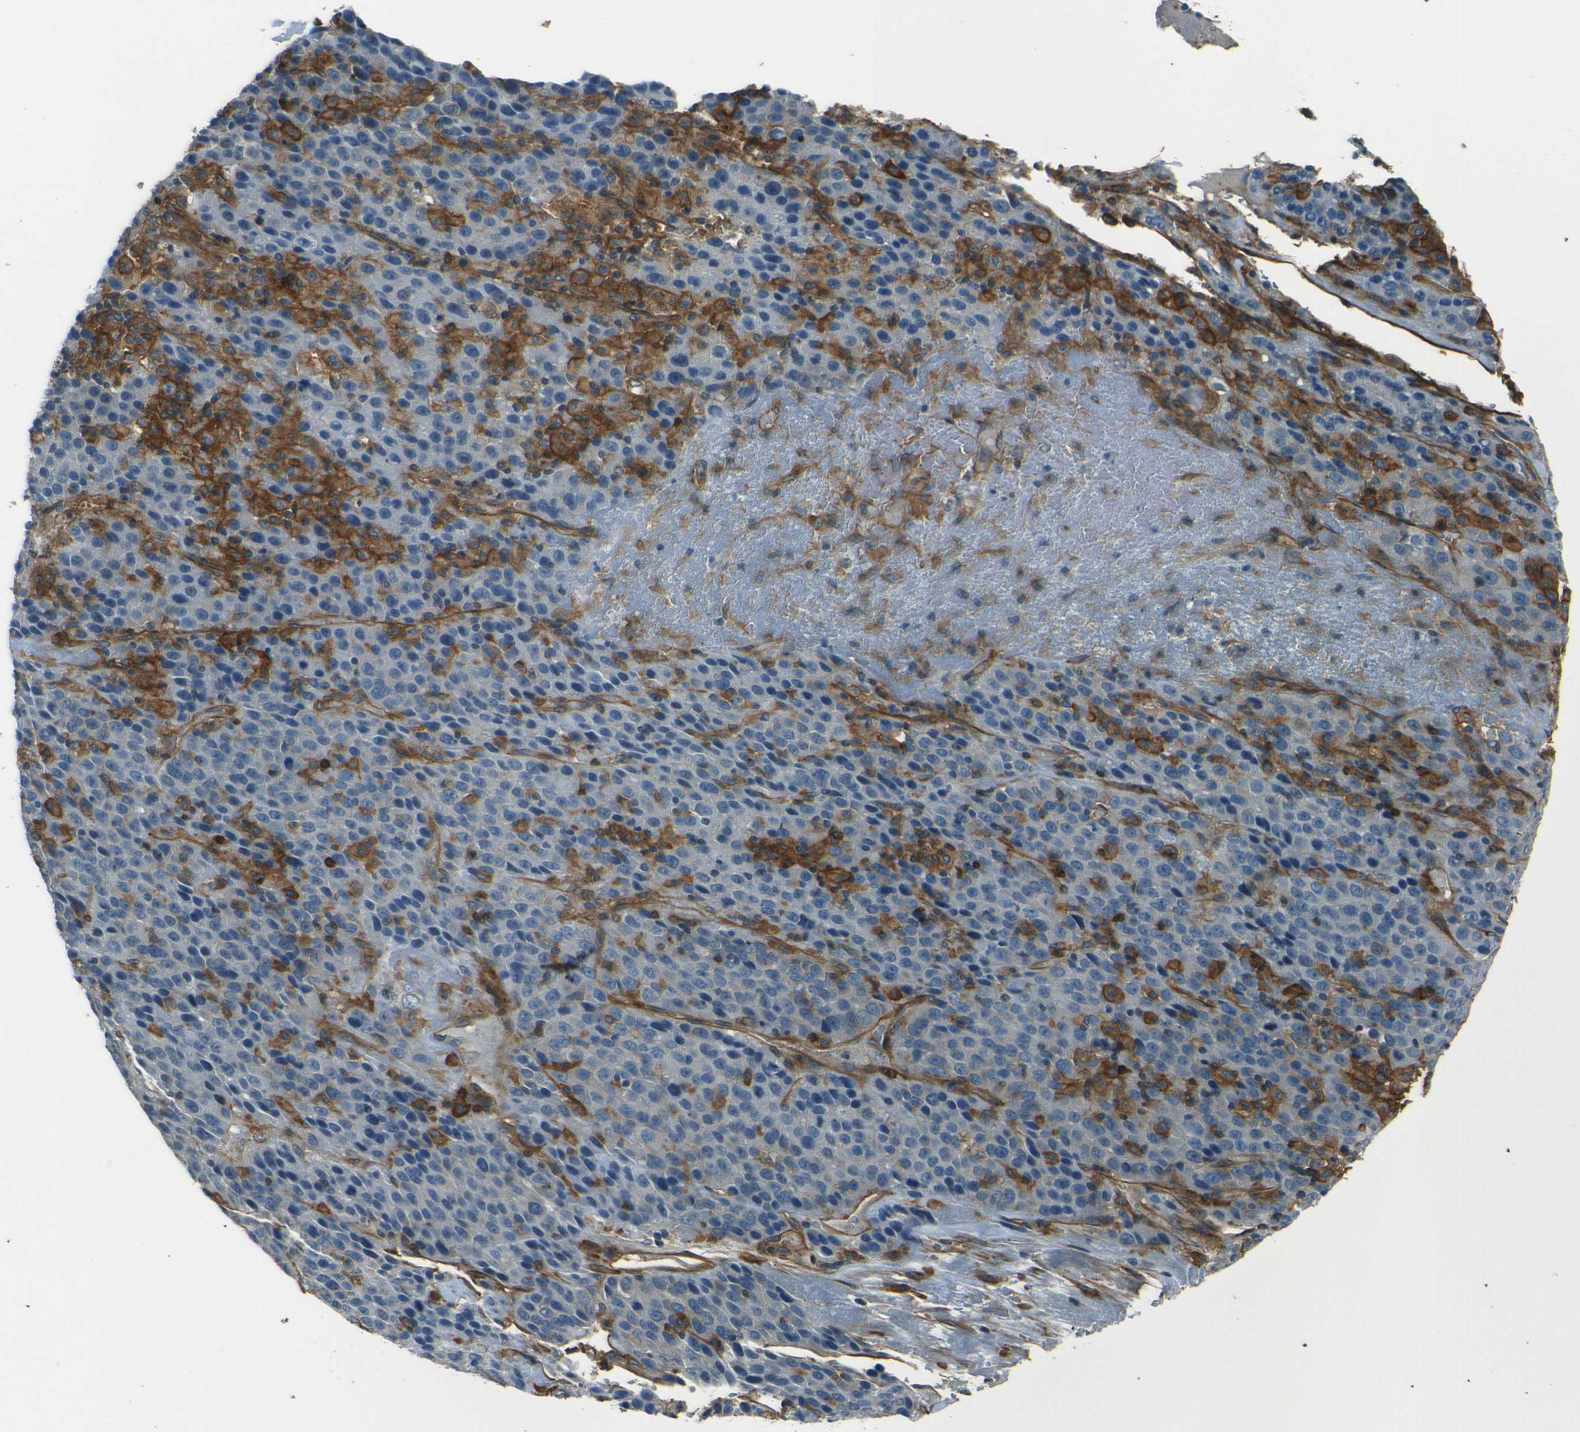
{"staining": {"intensity": "negative", "quantity": "none", "location": "none"}, "tissue": "liver cancer", "cell_type": "Tumor cells", "image_type": "cancer", "snomed": [{"axis": "morphology", "description": "Carcinoma, Hepatocellular, NOS"}, {"axis": "topography", "description": "Liver"}], "caption": "High power microscopy micrograph of an immunohistochemistry photomicrograph of liver cancer (hepatocellular carcinoma), revealing no significant positivity in tumor cells.", "gene": "ENTPD1", "patient": {"sex": "female", "age": 53}}